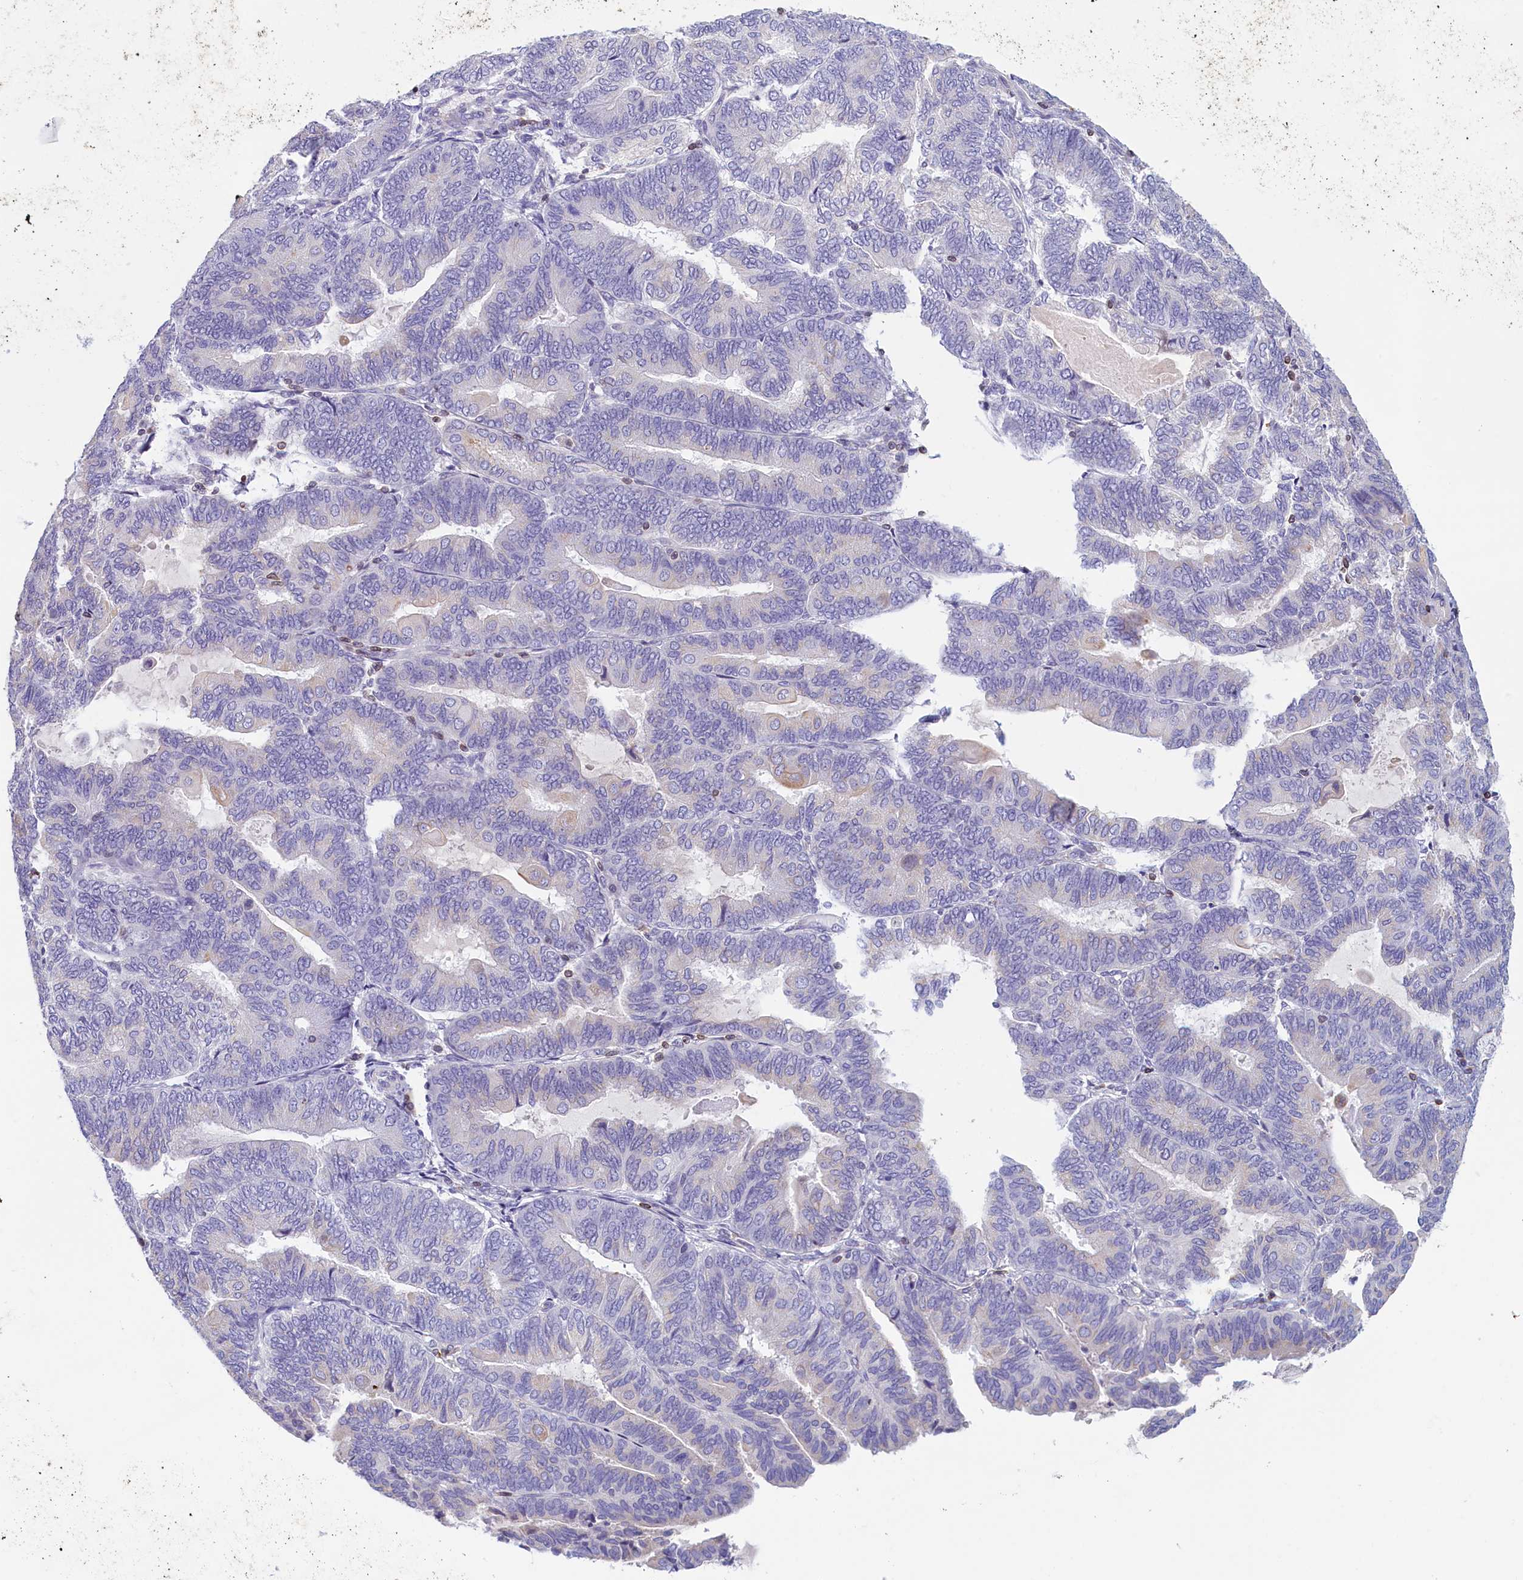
{"staining": {"intensity": "negative", "quantity": "none", "location": "none"}, "tissue": "endometrial cancer", "cell_type": "Tumor cells", "image_type": "cancer", "snomed": [{"axis": "morphology", "description": "Adenocarcinoma, NOS"}, {"axis": "topography", "description": "Endometrium"}], "caption": "The histopathology image demonstrates no staining of tumor cells in endometrial cancer. The staining was performed using DAB (3,3'-diaminobenzidine) to visualize the protein expression in brown, while the nuclei were stained in blue with hematoxylin (Magnification: 20x).", "gene": "TRAF3IP3", "patient": {"sex": "female", "age": 81}}